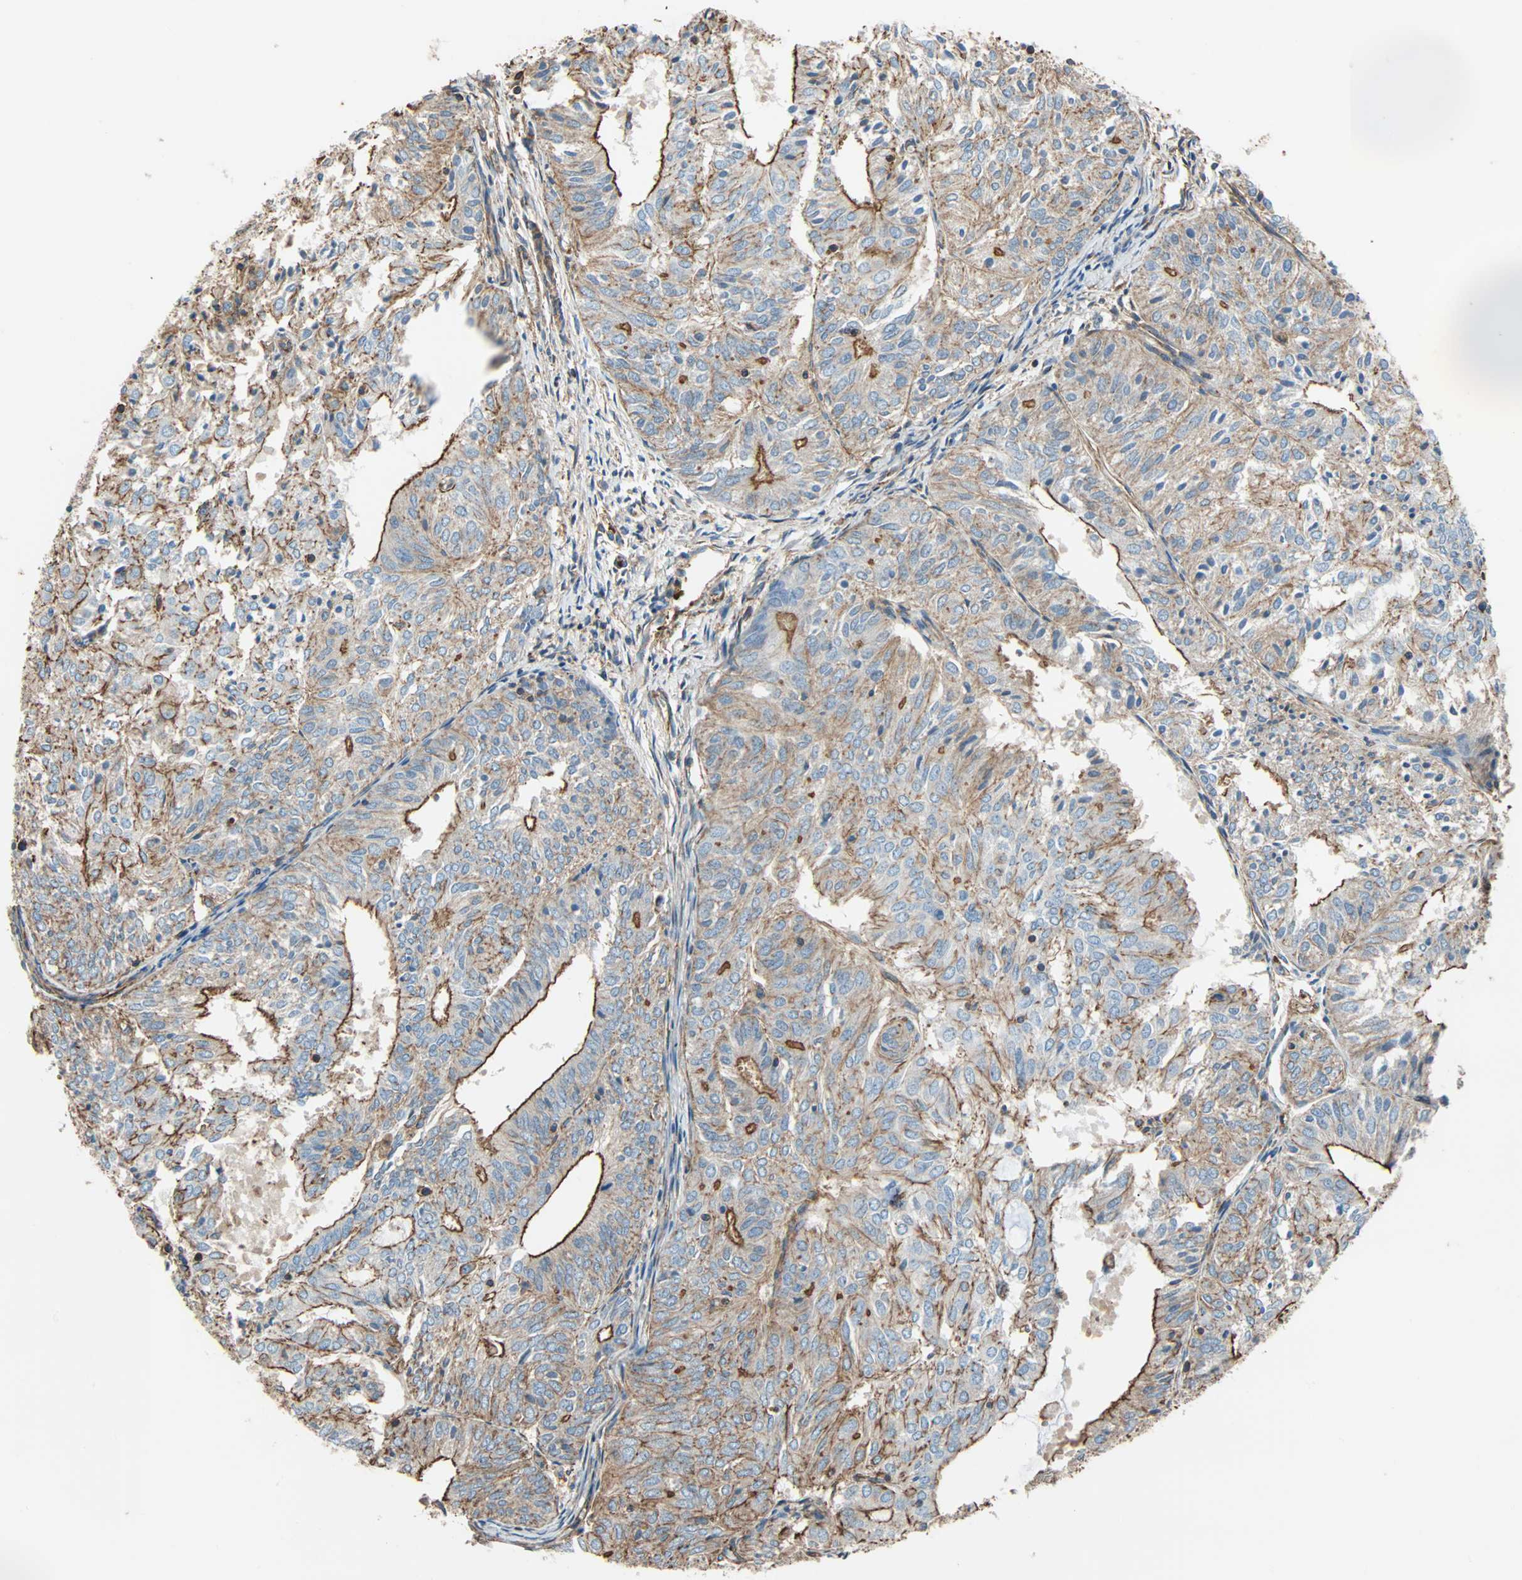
{"staining": {"intensity": "moderate", "quantity": "25%-75%", "location": "cytoplasmic/membranous"}, "tissue": "endometrial cancer", "cell_type": "Tumor cells", "image_type": "cancer", "snomed": [{"axis": "morphology", "description": "Adenocarcinoma, NOS"}, {"axis": "topography", "description": "Uterus"}], "caption": "Brown immunohistochemical staining in human endometrial cancer shows moderate cytoplasmic/membranous staining in approximately 25%-75% of tumor cells. The staining was performed using DAB, with brown indicating positive protein expression. Nuclei are stained blue with hematoxylin.", "gene": "GALNT10", "patient": {"sex": "female", "age": 60}}